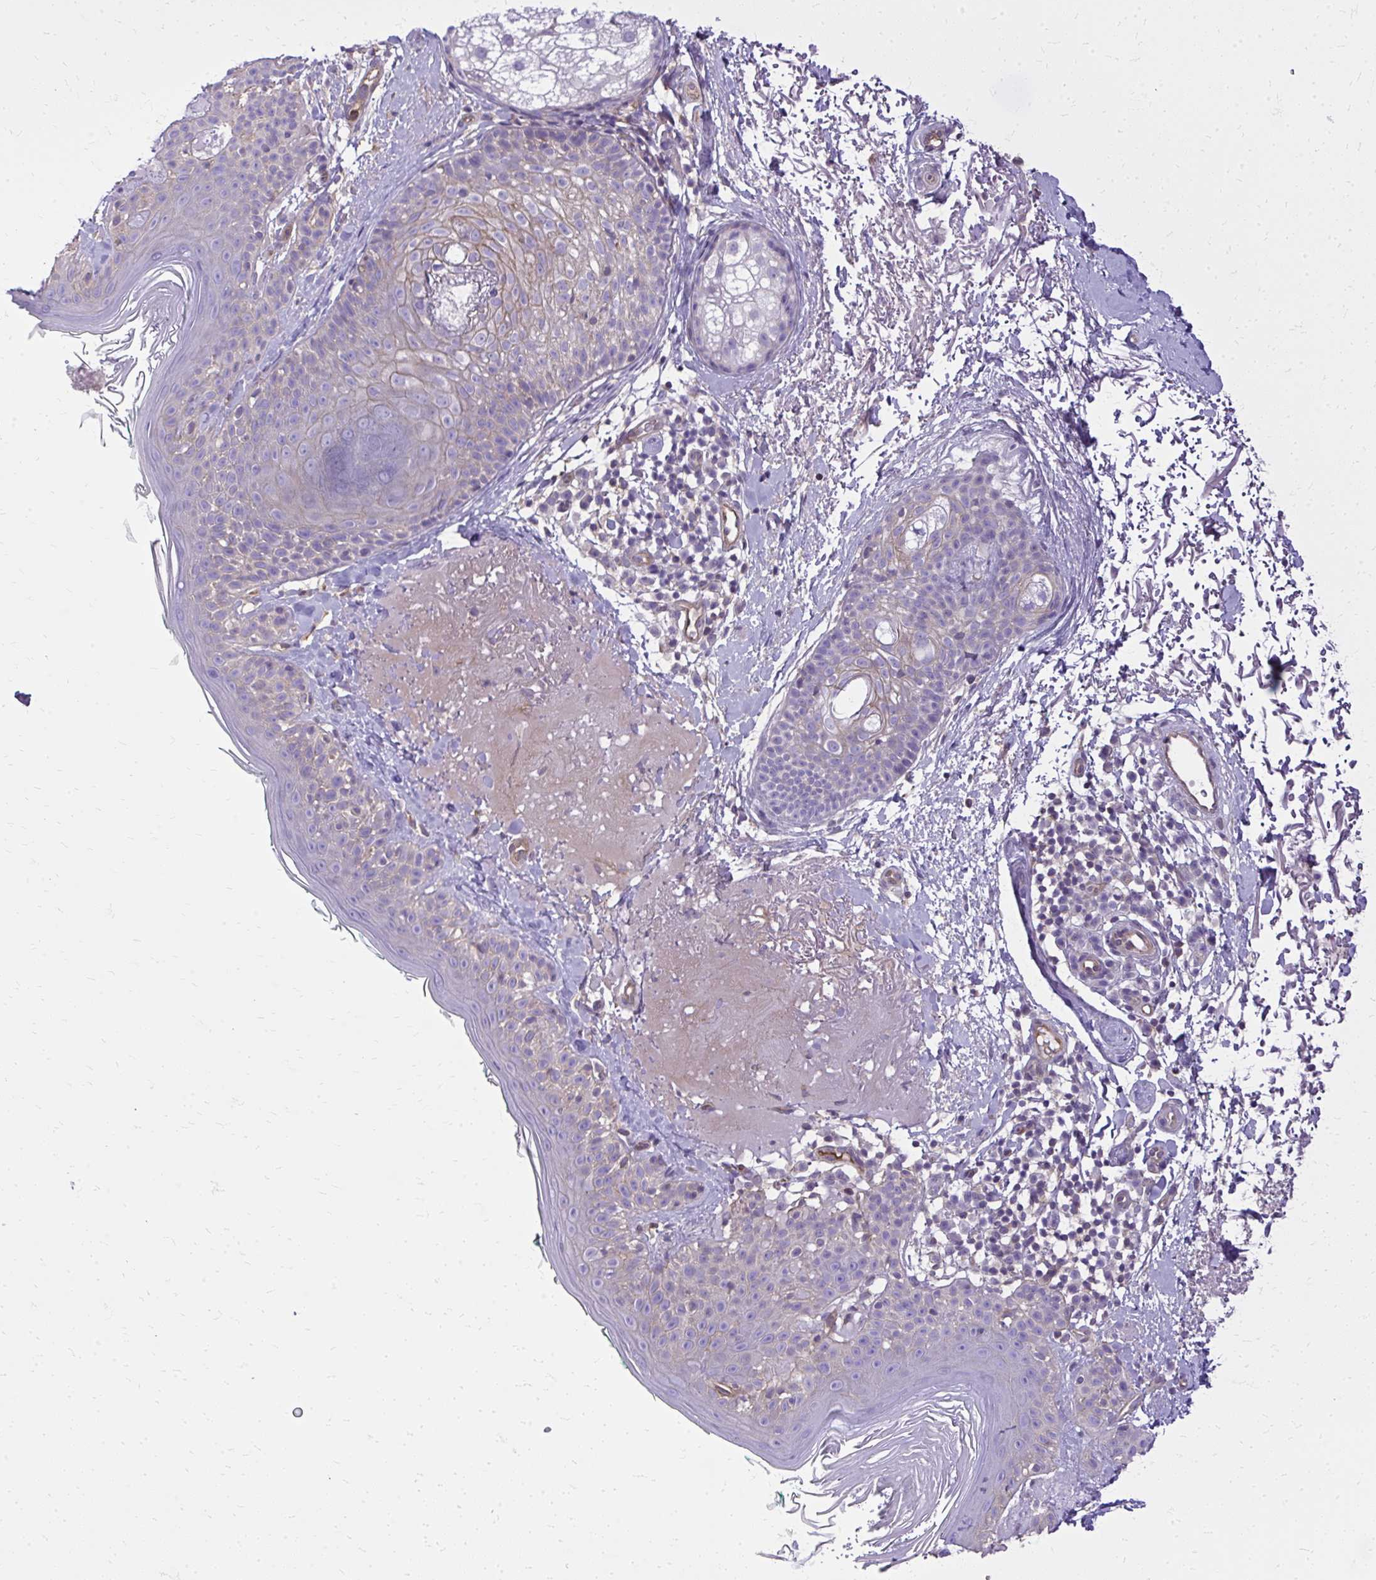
{"staining": {"intensity": "negative", "quantity": "none", "location": "none"}, "tissue": "skin", "cell_type": "Fibroblasts", "image_type": "normal", "snomed": [{"axis": "morphology", "description": "Normal tissue, NOS"}, {"axis": "topography", "description": "Skin"}], "caption": "The image exhibits no staining of fibroblasts in unremarkable skin. (Stains: DAB IHC with hematoxylin counter stain, Microscopy: brightfield microscopy at high magnification).", "gene": "RUNDC3B", "patient": {"sex": "male", "age": 73}}